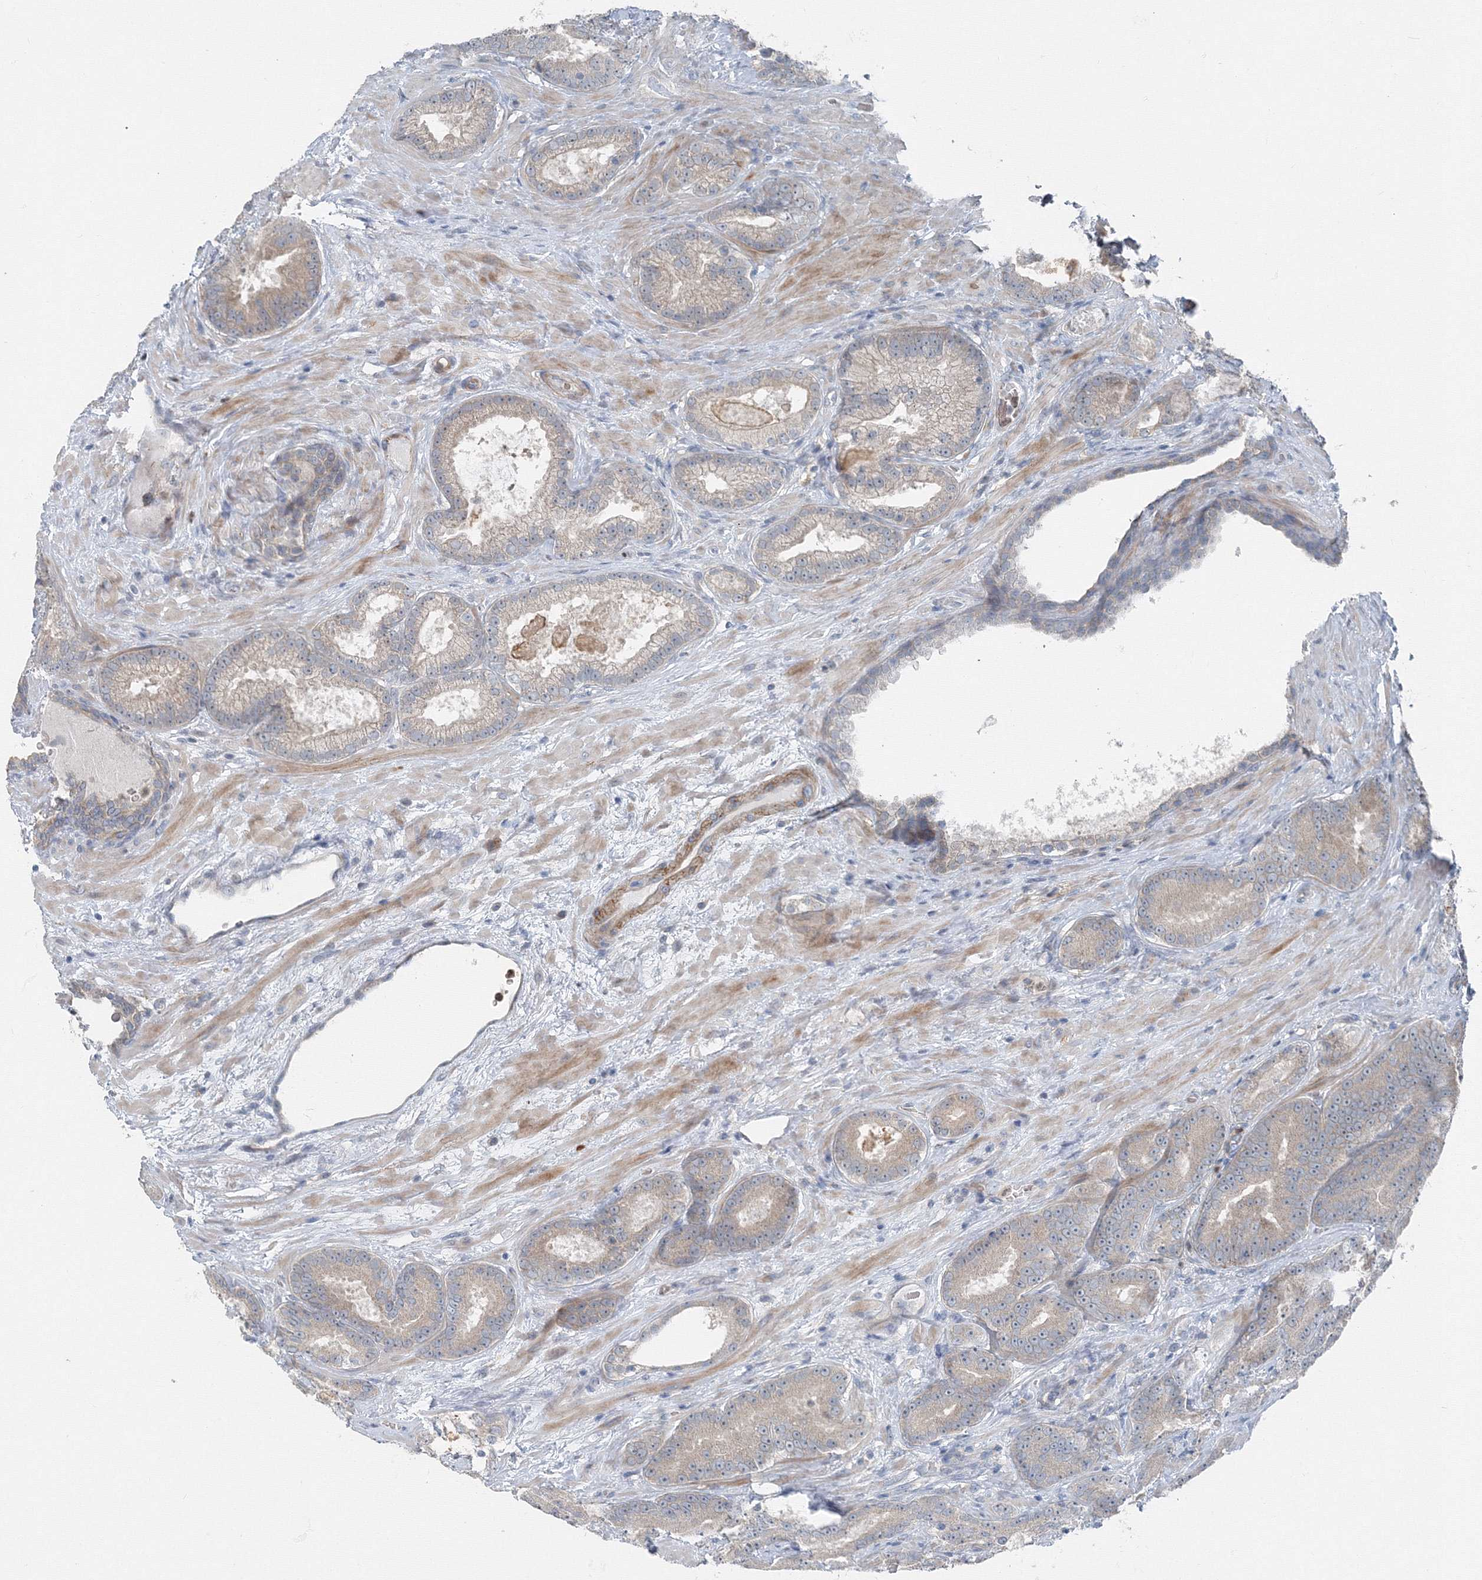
{"staining": {"intensity": "negative", "quantity": "none", "location": "none"}, "tissue": "prostate cancer", "cell_type": "Tumor cells", "image_type": "cancer", "snomed": [{"axis": "morphology", "description": "Adenocarcinoma, High grade"}, {"axis": "topography", "description": "Prostate"}], "caption": "This histopathology image is of prostate high-grade adenocarcinoma stained with immunohistochemistry to label a protein in brown with the nuclei are counter-stained blue. There is no staining in tumor cells. (DAB immunohistochemistry (IHC) visualized using brightfield microscopy, high magnification).", "gene": "AASDH", "patient": {"sex": "male", "age": 66}}